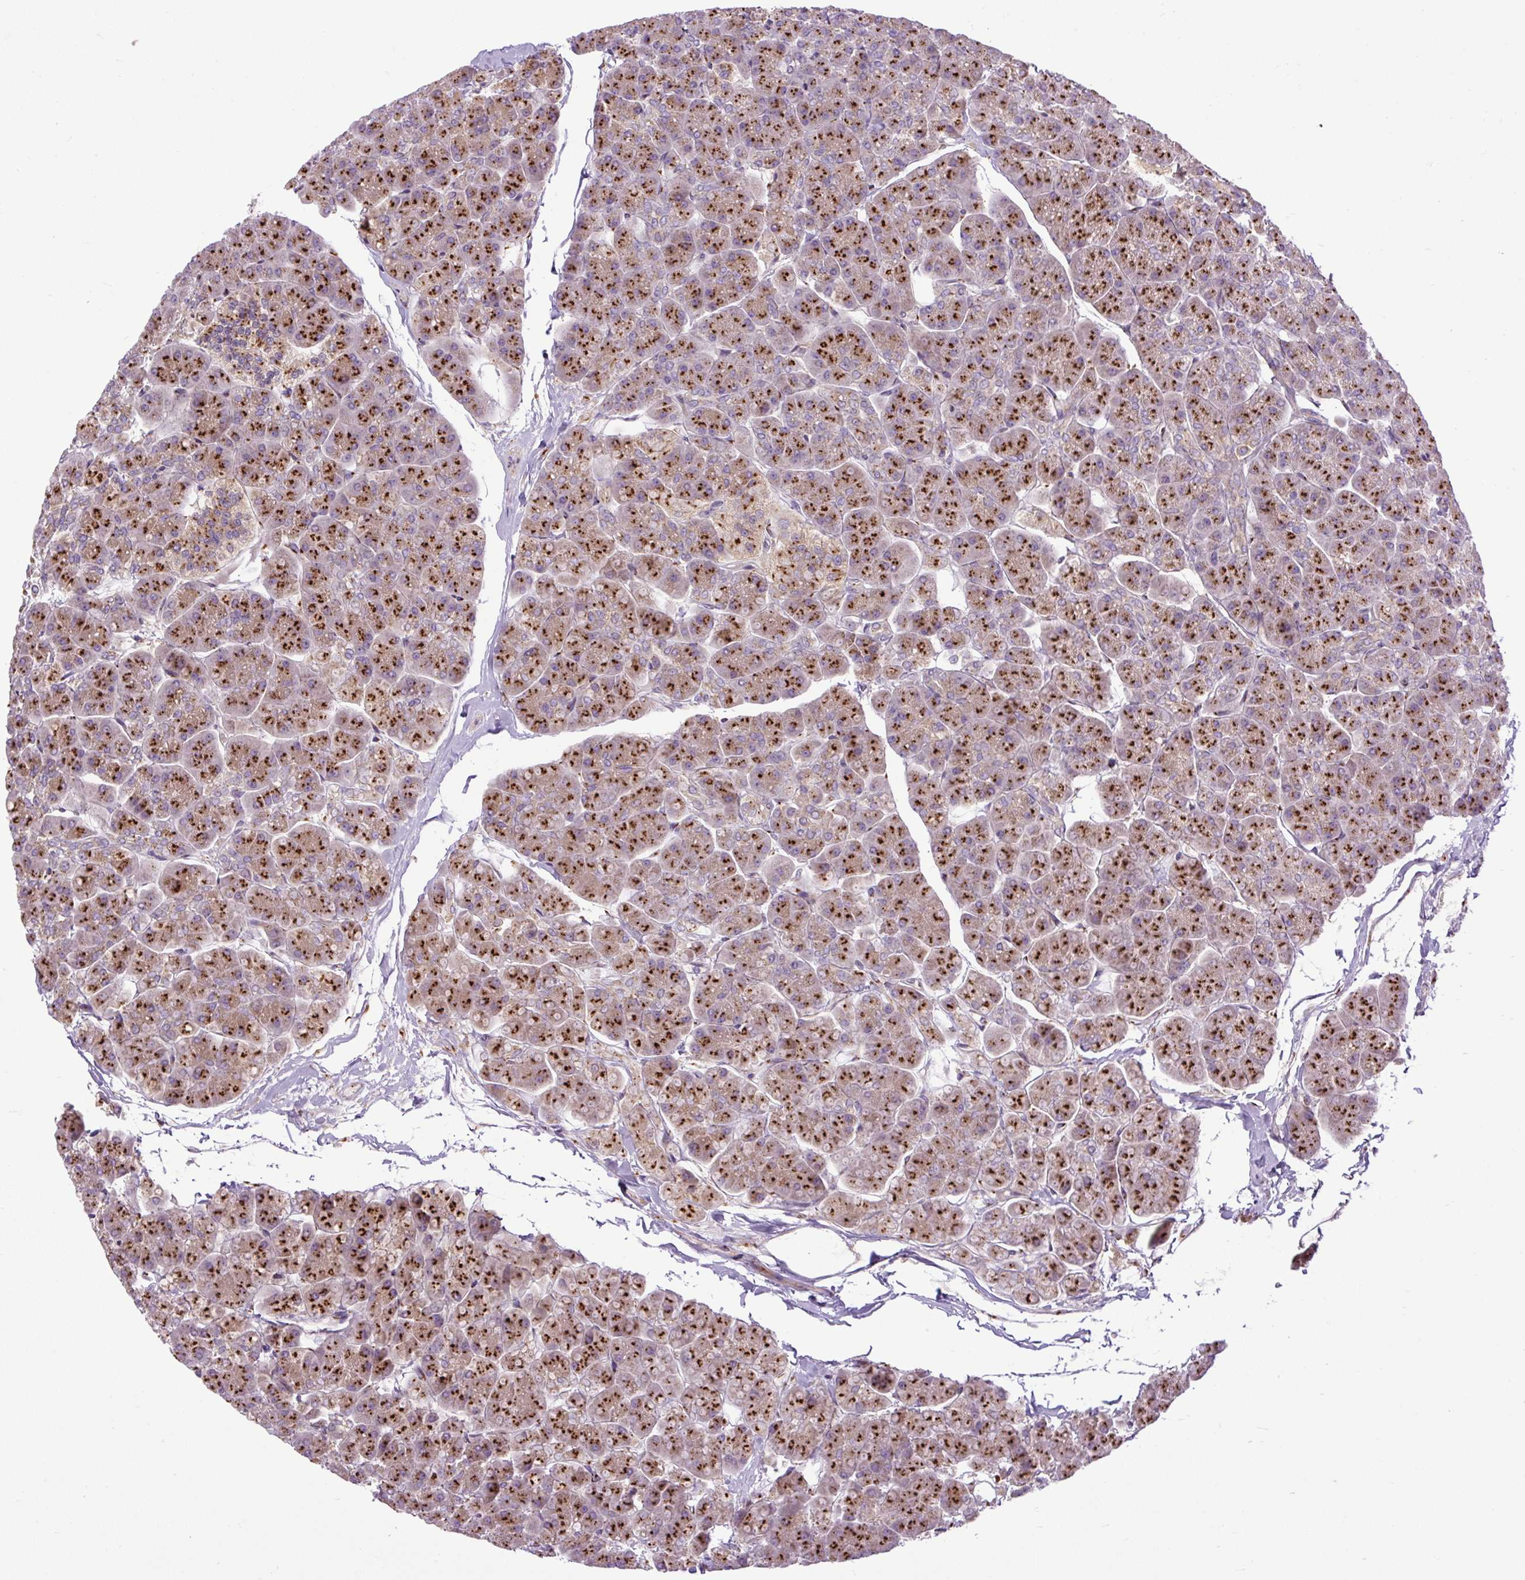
{"staining": {"intensity": "strong", "quantity": ">75%", "location": "cytoplasmic/membranous"}, "tissue": "pancreas", "cell_type": "Exocrine glandular cells", "image_type": "normal", "snomed": [{"axis": "morphology", "description": "Normal tissue, NOS"}, {"axis": "topography", "description": "Pancreas"}, {"axis": "topography", "description": "Peripheral nerve tissue"}], "caption": "Immunohistochemical staining of benign pancreas demonstrates strong cytoplasmic/membranous protein expression in about >75% of exocrine glandular cells.", "gene": "MSMP", "patient": {"sex": "male", "age": 54}}